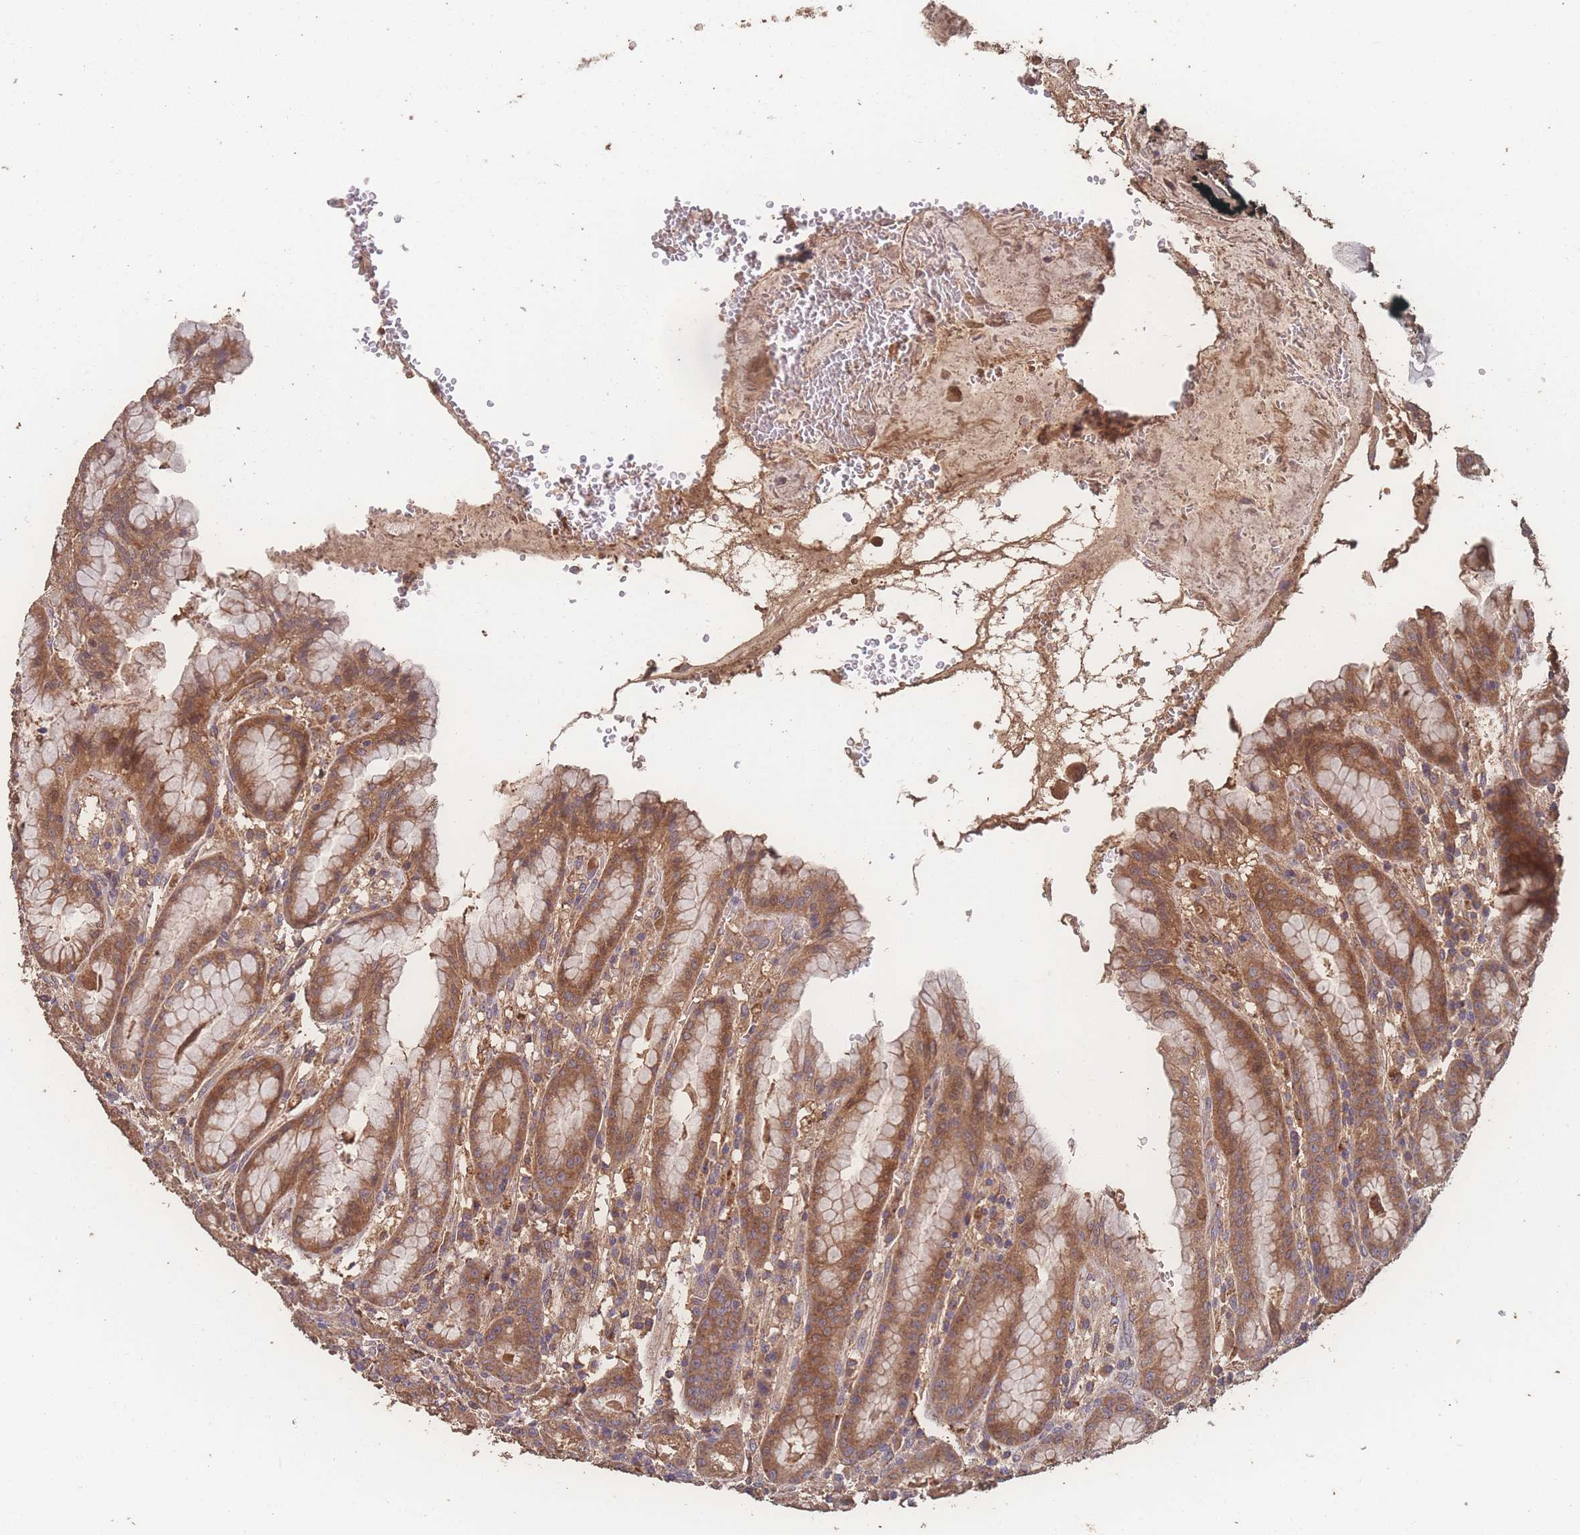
{"staining": {"intensity": "moderate", "quantity": ">75%", "location": "cytoplasmic/membranous"}, "tissue": "stomach", "cell_type": "Glandular cells", "image_type": "normal", "snomed": [{"axis": "morphology", "description": "Normal tissue, NOS"}, {"axis": "topography", "description": "Stomach, upper"}], "caption": "This photomicrograph exhibits IHC staining of normal stomach, with medium moderate cytoplasmic/membranous positivity in about >75% of glandular cells.", "gene": "ATXN10", "patient": {"sex": "male", "age": 52}}